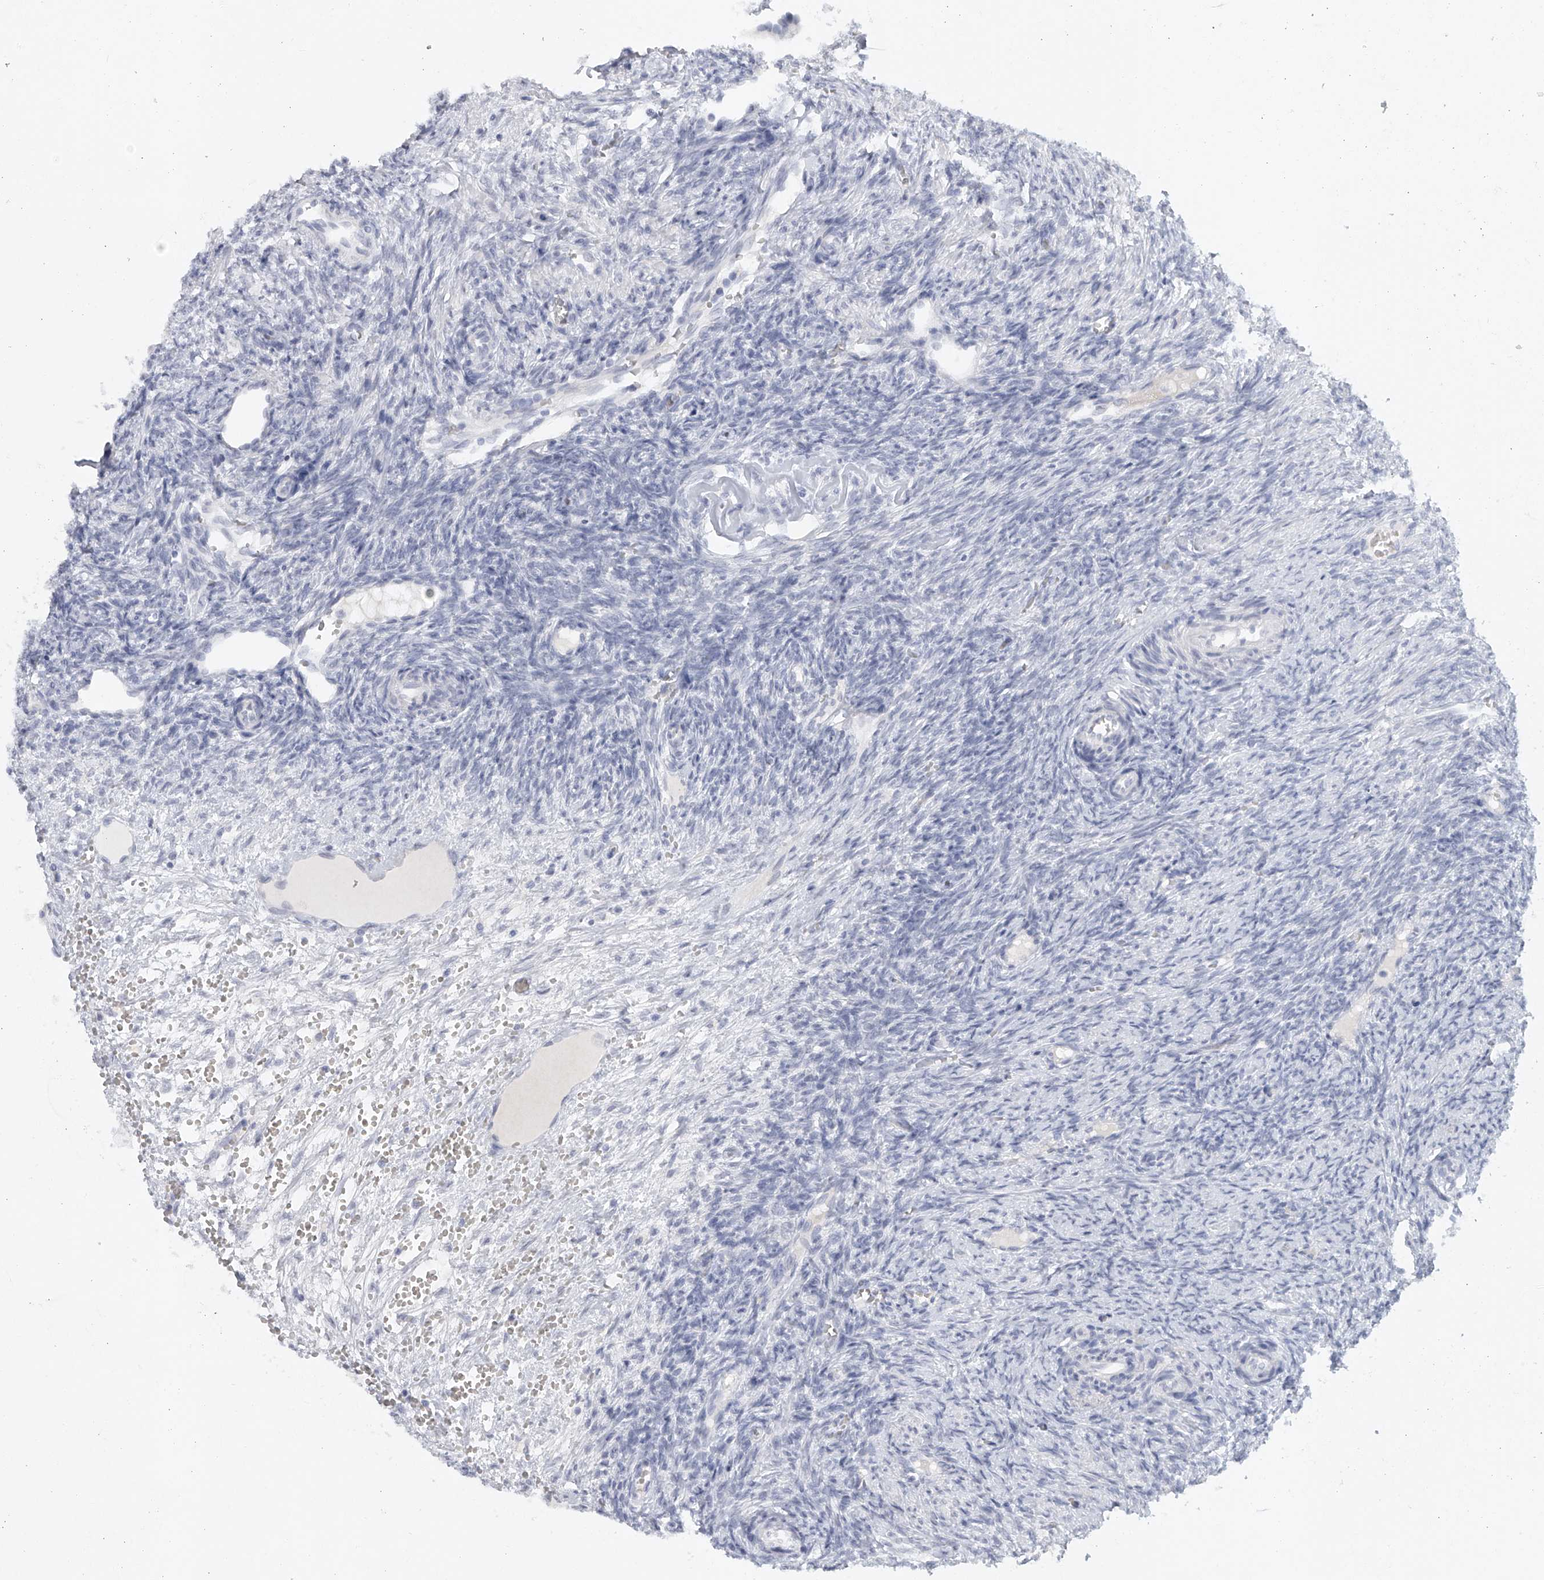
{"staining": {"intensity": "negative", "quantity": "none", "location": "none"}, "tissue": "ovary", "cell_type": "Follicle cells", "image_type": "normal", "snomed": [{"axis": "morphology", "description": "Normal tissue, NOS"}, {"axis": "topography", "description": "Ovary"}], "caption": "Follicle cells are negative for protein expression in benign human ovary. (DAB (3,3'-diaminobenzidine) IHC with hematoxylin counter stain).", "gene": "FAT2", "patient": {"sex": "female", "age": 41}}